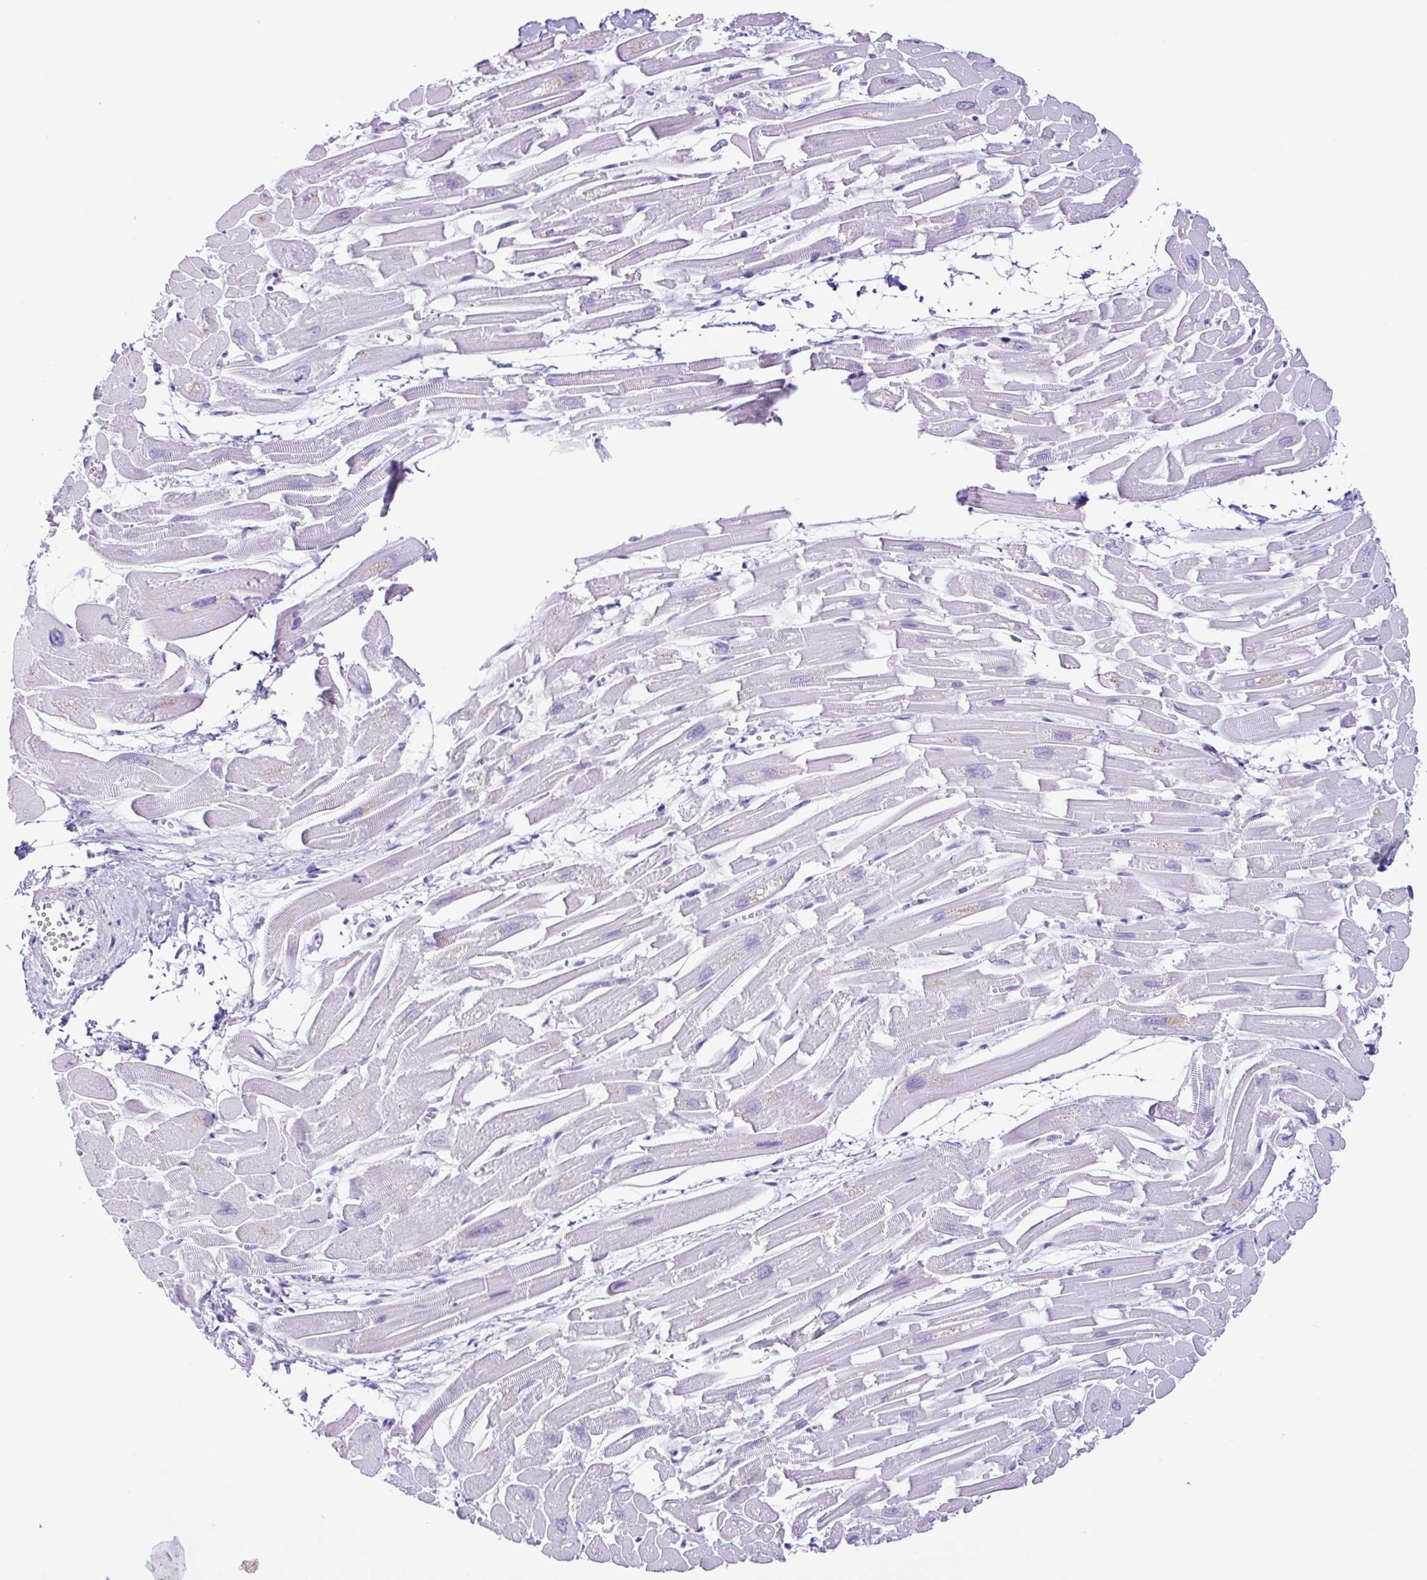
{"staining": {"intensity": "negative", "quantity": "none", "location": "none"}, "tissue": "heart muscle", "cell_type": "Cardiomyocytes", "image_type": "normal", "snomed": [{"axis": "morphology", "description": "Normal tissue, NOS"}, {"axis": "topography", "description": "Heart"}], "caption": "There is no significant positivity in cardiomyocytes of heart muscle. (DAB (3,3'-diaminobenzidine) immunohistochemistry (IHC) visualized using brightfield microscopy, high magnification).", "gene": "PIGF", "patient": {"sex": "male", "age": 54}}